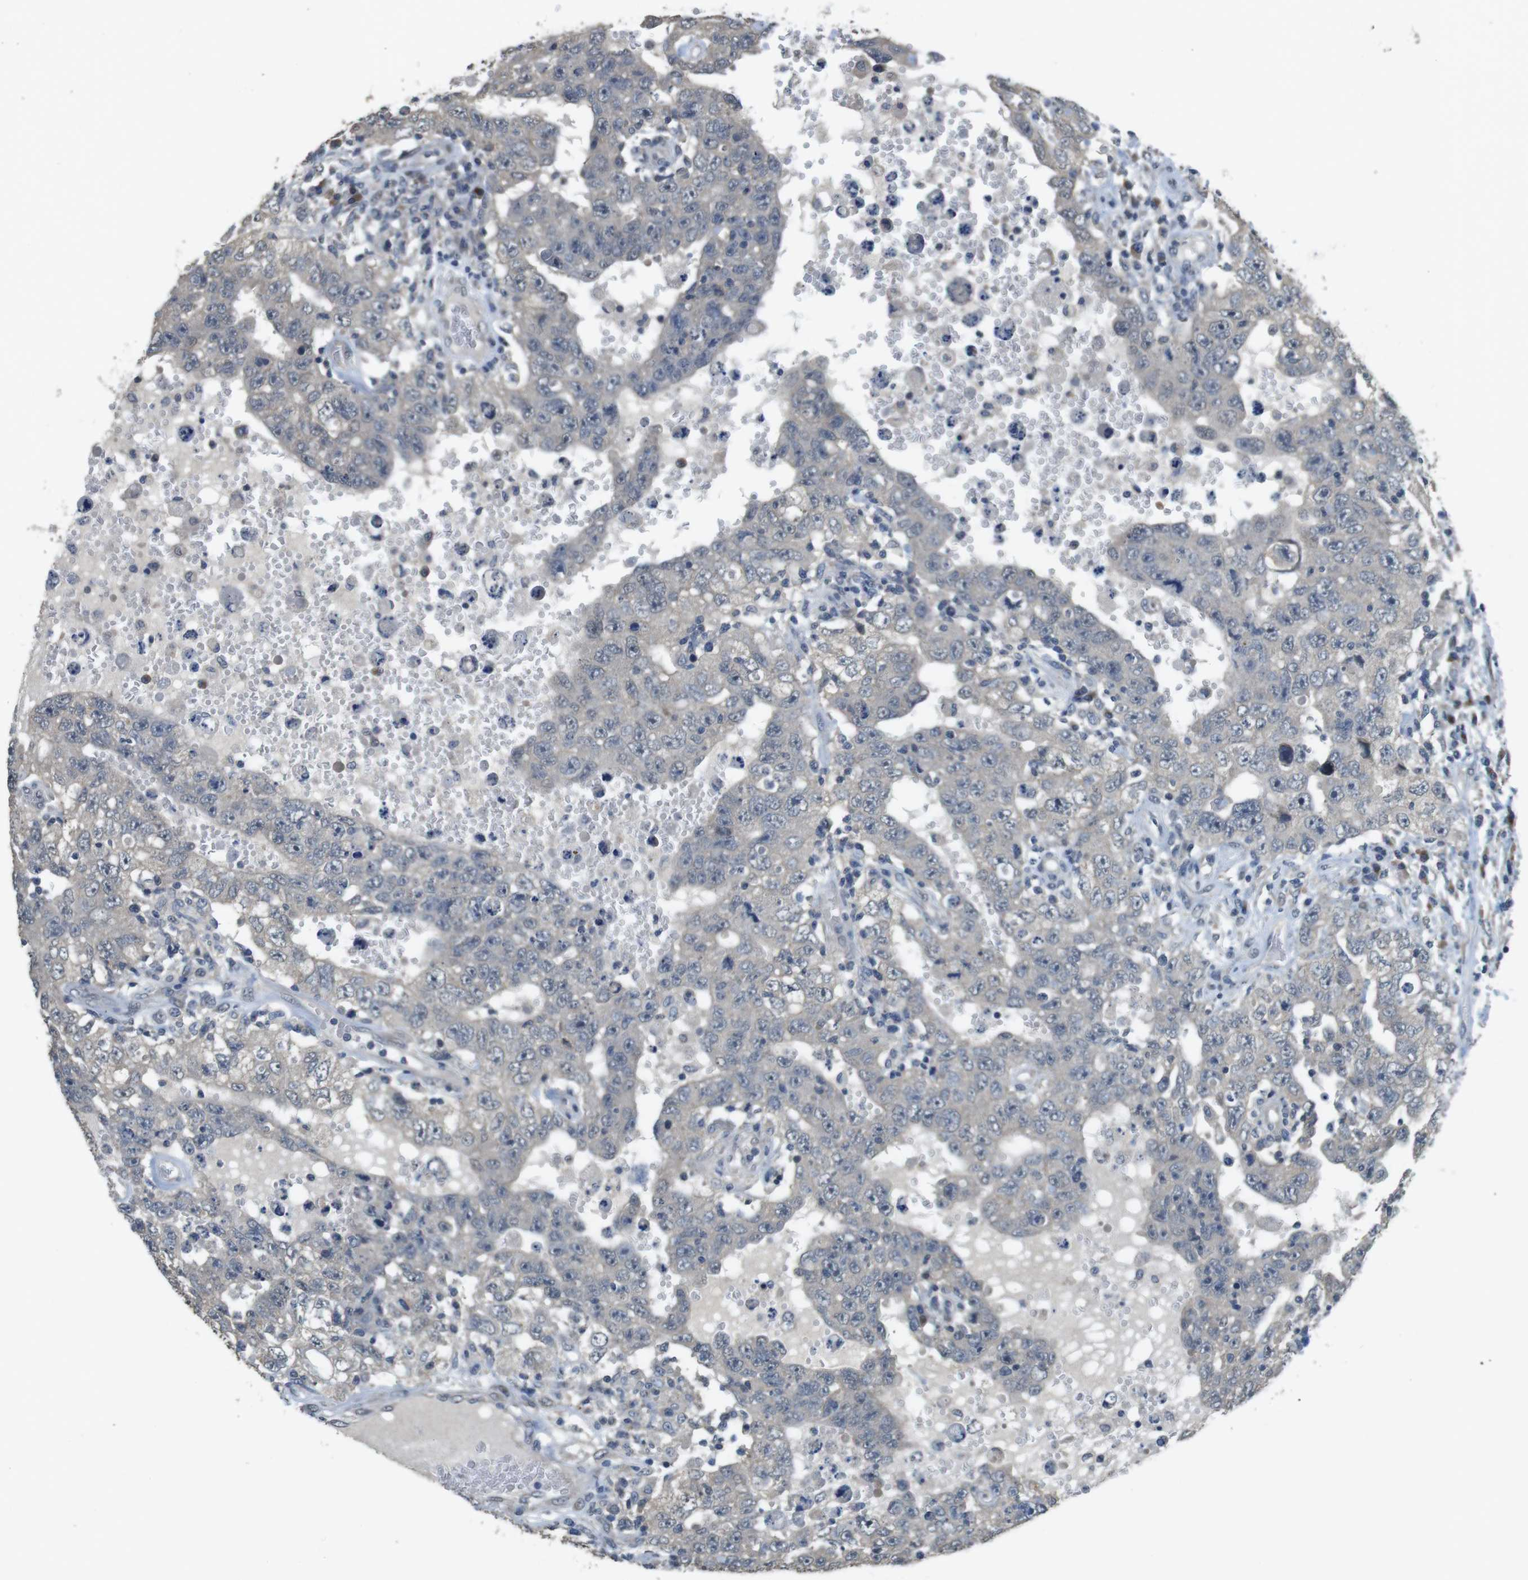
{"staining": {"intensity": "negative", "quantity": "none", "location": "none"}, "tissue": "testis cancer", "cell_type": "Tumor cells", "image_type": "cancer", "snomed": [{"axis": "morphology", "description": "Carcinoma, Embryonal, NOS"}, {"axis": "topography", "description": "Testis"}], "caption": "Tumor cells show no significant protein positivity in testis cancer. Brightfield microscopy of IHC stained with DAB (brown) and hematoxylin (blue), captured at high magnification.", "gene": "CLDN7", "patient": {"sex": "male", "age": 26}}